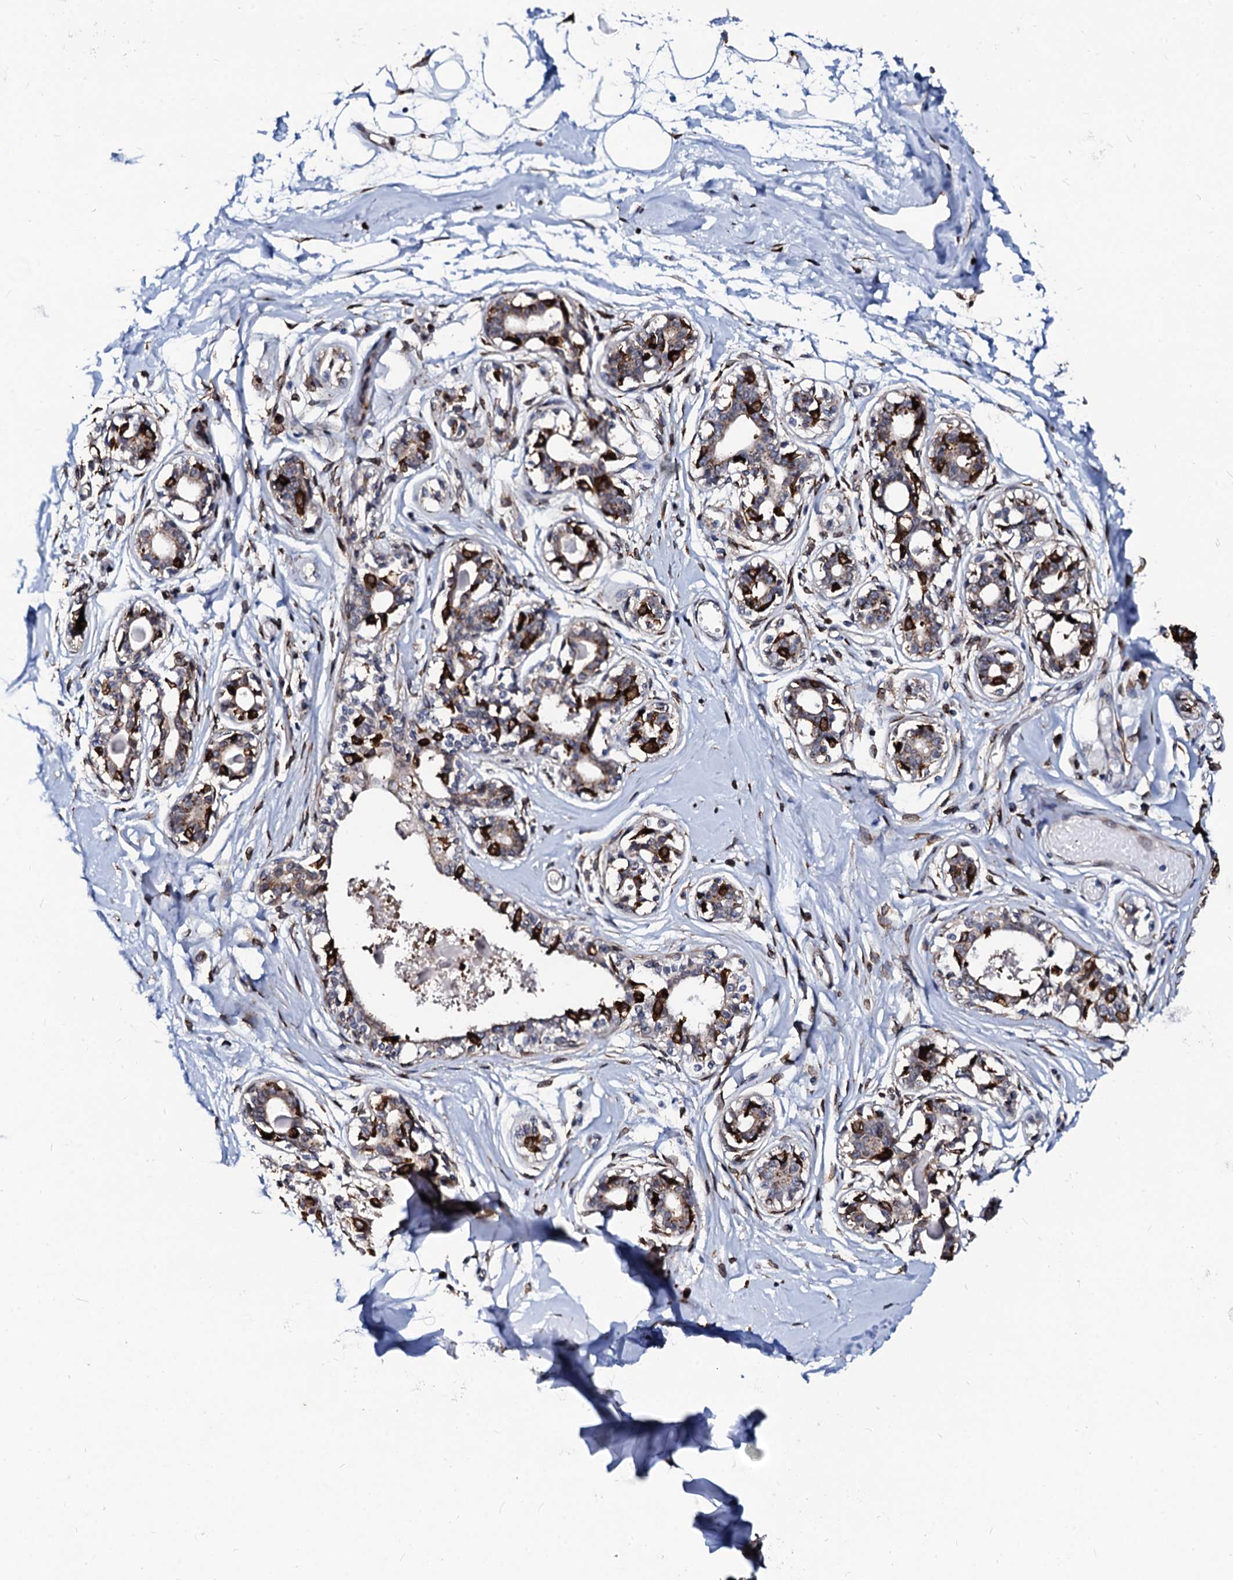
{"staining": {"intensity": "negative", "quantity": "none", "location": "none"}, "tissue": "breast", "cell_type": "Adipocytes", "image_type": "normal", "snomed": [{"axis": "morphology", "description": "Normal tissue, NOS"}, {"axis": "topography", "description": "Breast"}], "caption": "This is a photomicrograph of immunohistochemistry staining of unremarkable breast, which shows no staining in adipocytes.", "gene": "TMCO3", "patient": {"sex": "female", "age": 45}}